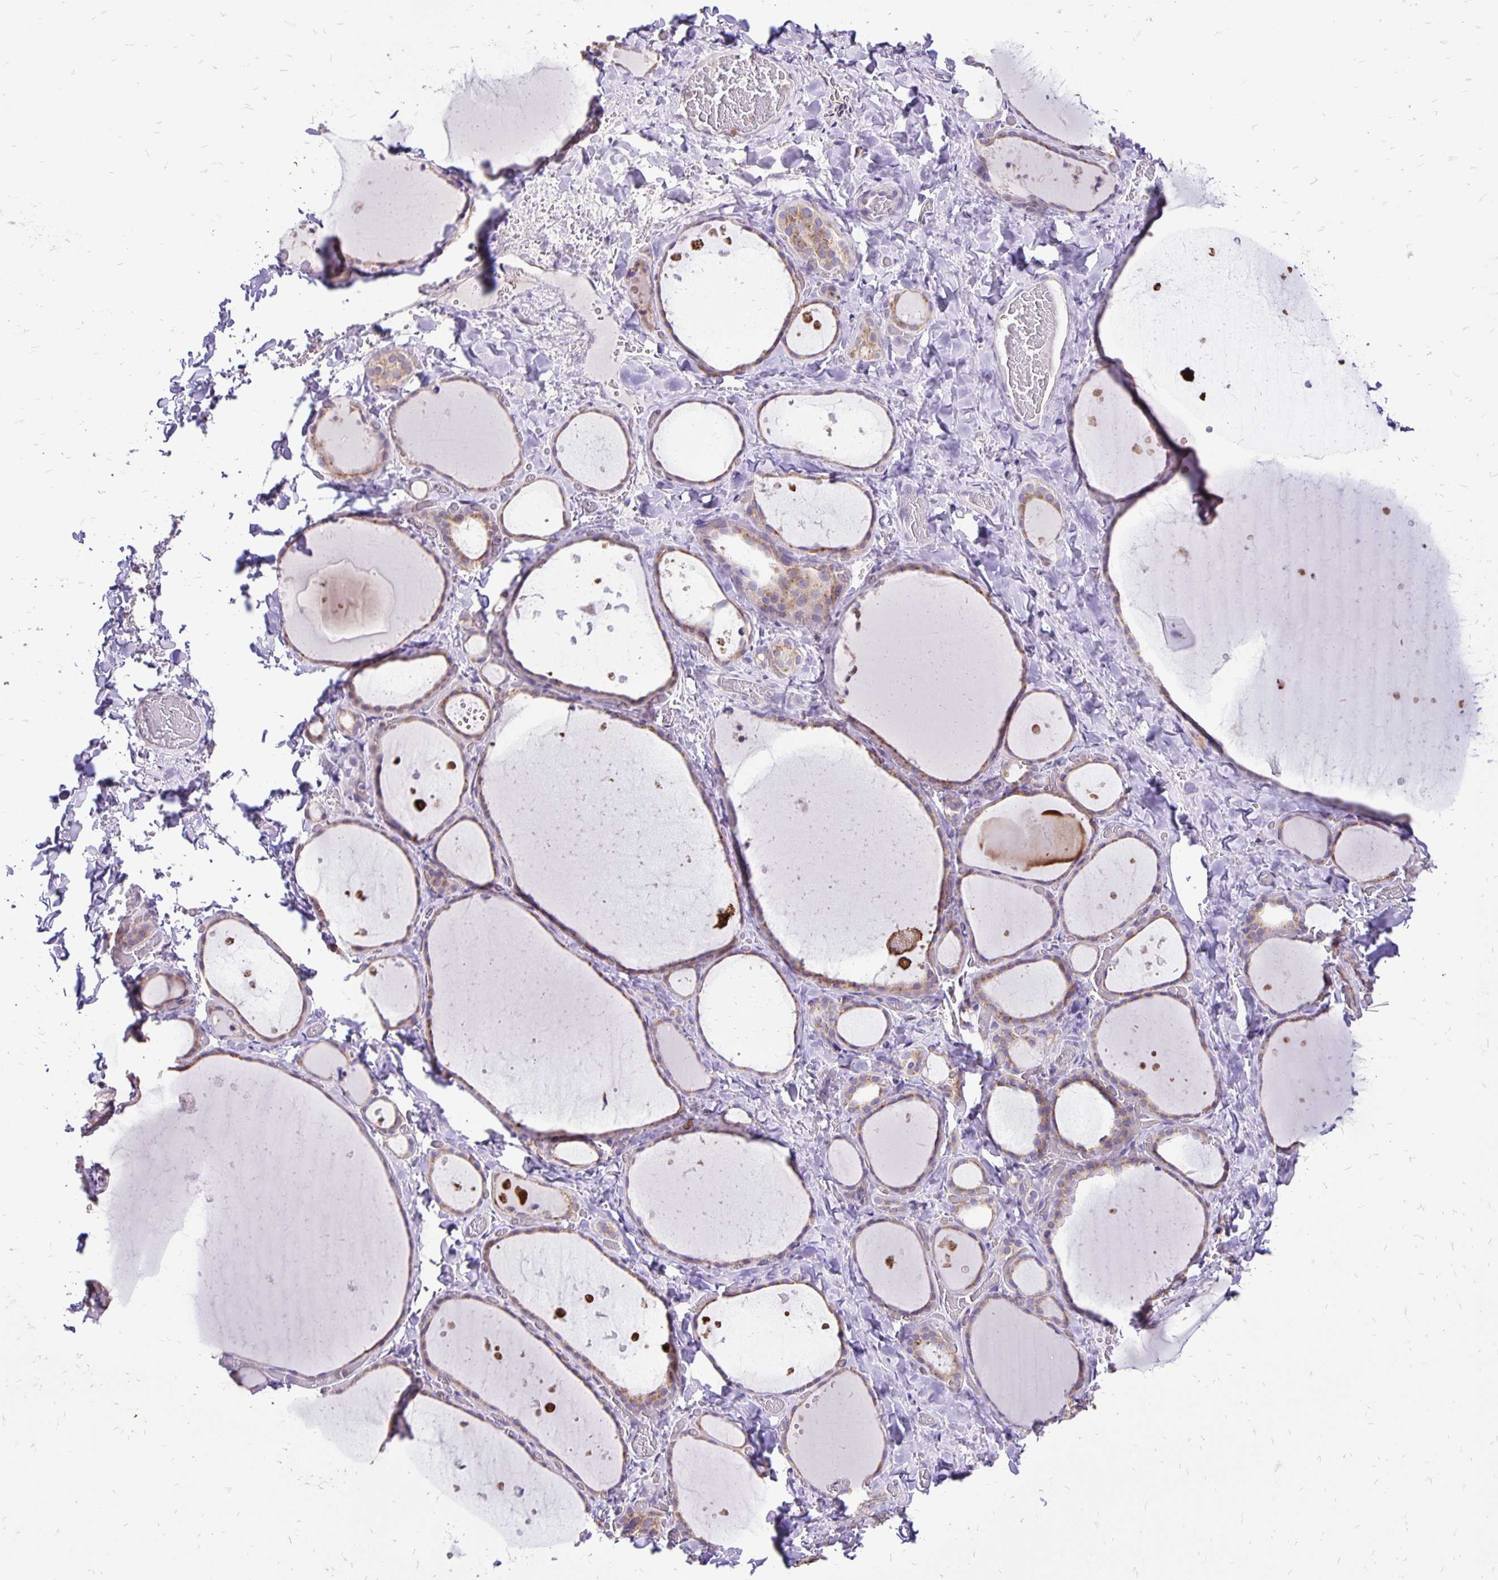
{"staining": {"intensity": "weak", "quantity": "25%-75%", "location": "cytoplasmic/membranous"}, "tissue": "thyroid gland", "cell_type": "Glandular cells", "image_type": "normal", "snomed": [{"axis": "morphology", "description": "Normal tissue, NOS"}, {"axis": "topography", "description": "Thyroid gland"}], "caption": "Protein staining reveals weak cytoplasmic/membranous positivity in about 25%-75% of glandular cells in unremarkable thyroid gland.", "gene": "EIF5A", "patient": {"sex": "female", "age": 36}}